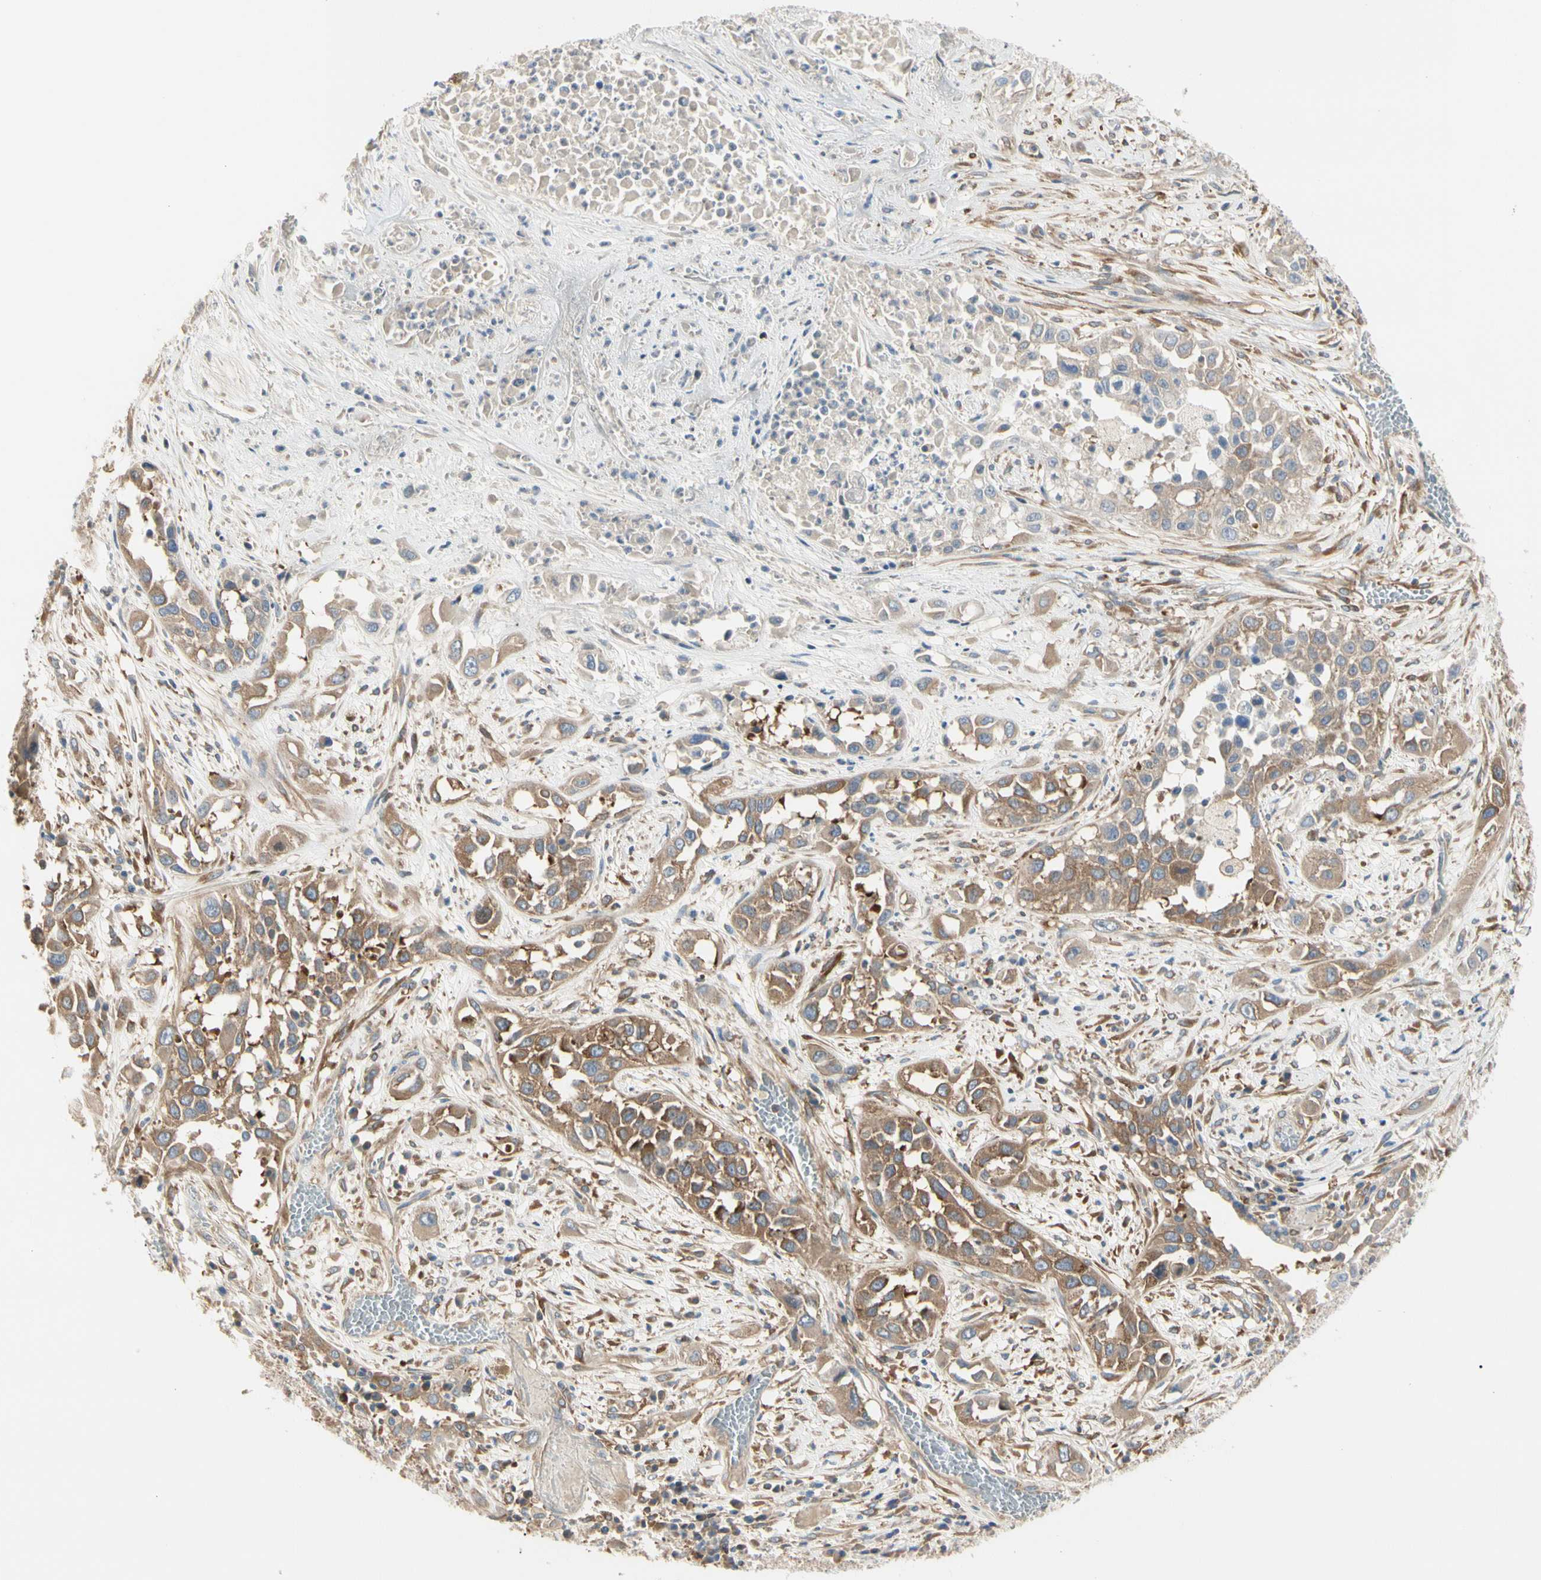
{"staining": {"intensity": "moderate", "quantity": ">75%", "location": "cytoplasmic/membranous"}, "tissue": "lung cancer", "cell_type": "Tumor cells", "image_type": "cancer", "snomed": [{"axis": "morphology", "description": "Squamous cell carcinoma, NOS"}, {"axis": "topography", "description": "Lung"}], "caption": "This micrograph shows IHC staining of human lung squamous cell carcinoma, with medium moderate cytoplasmic/membranous positivity in approximately >75% of tumor cells.", "gene": "NFKB2", "patient": {"sex": "male", "age": 71}}